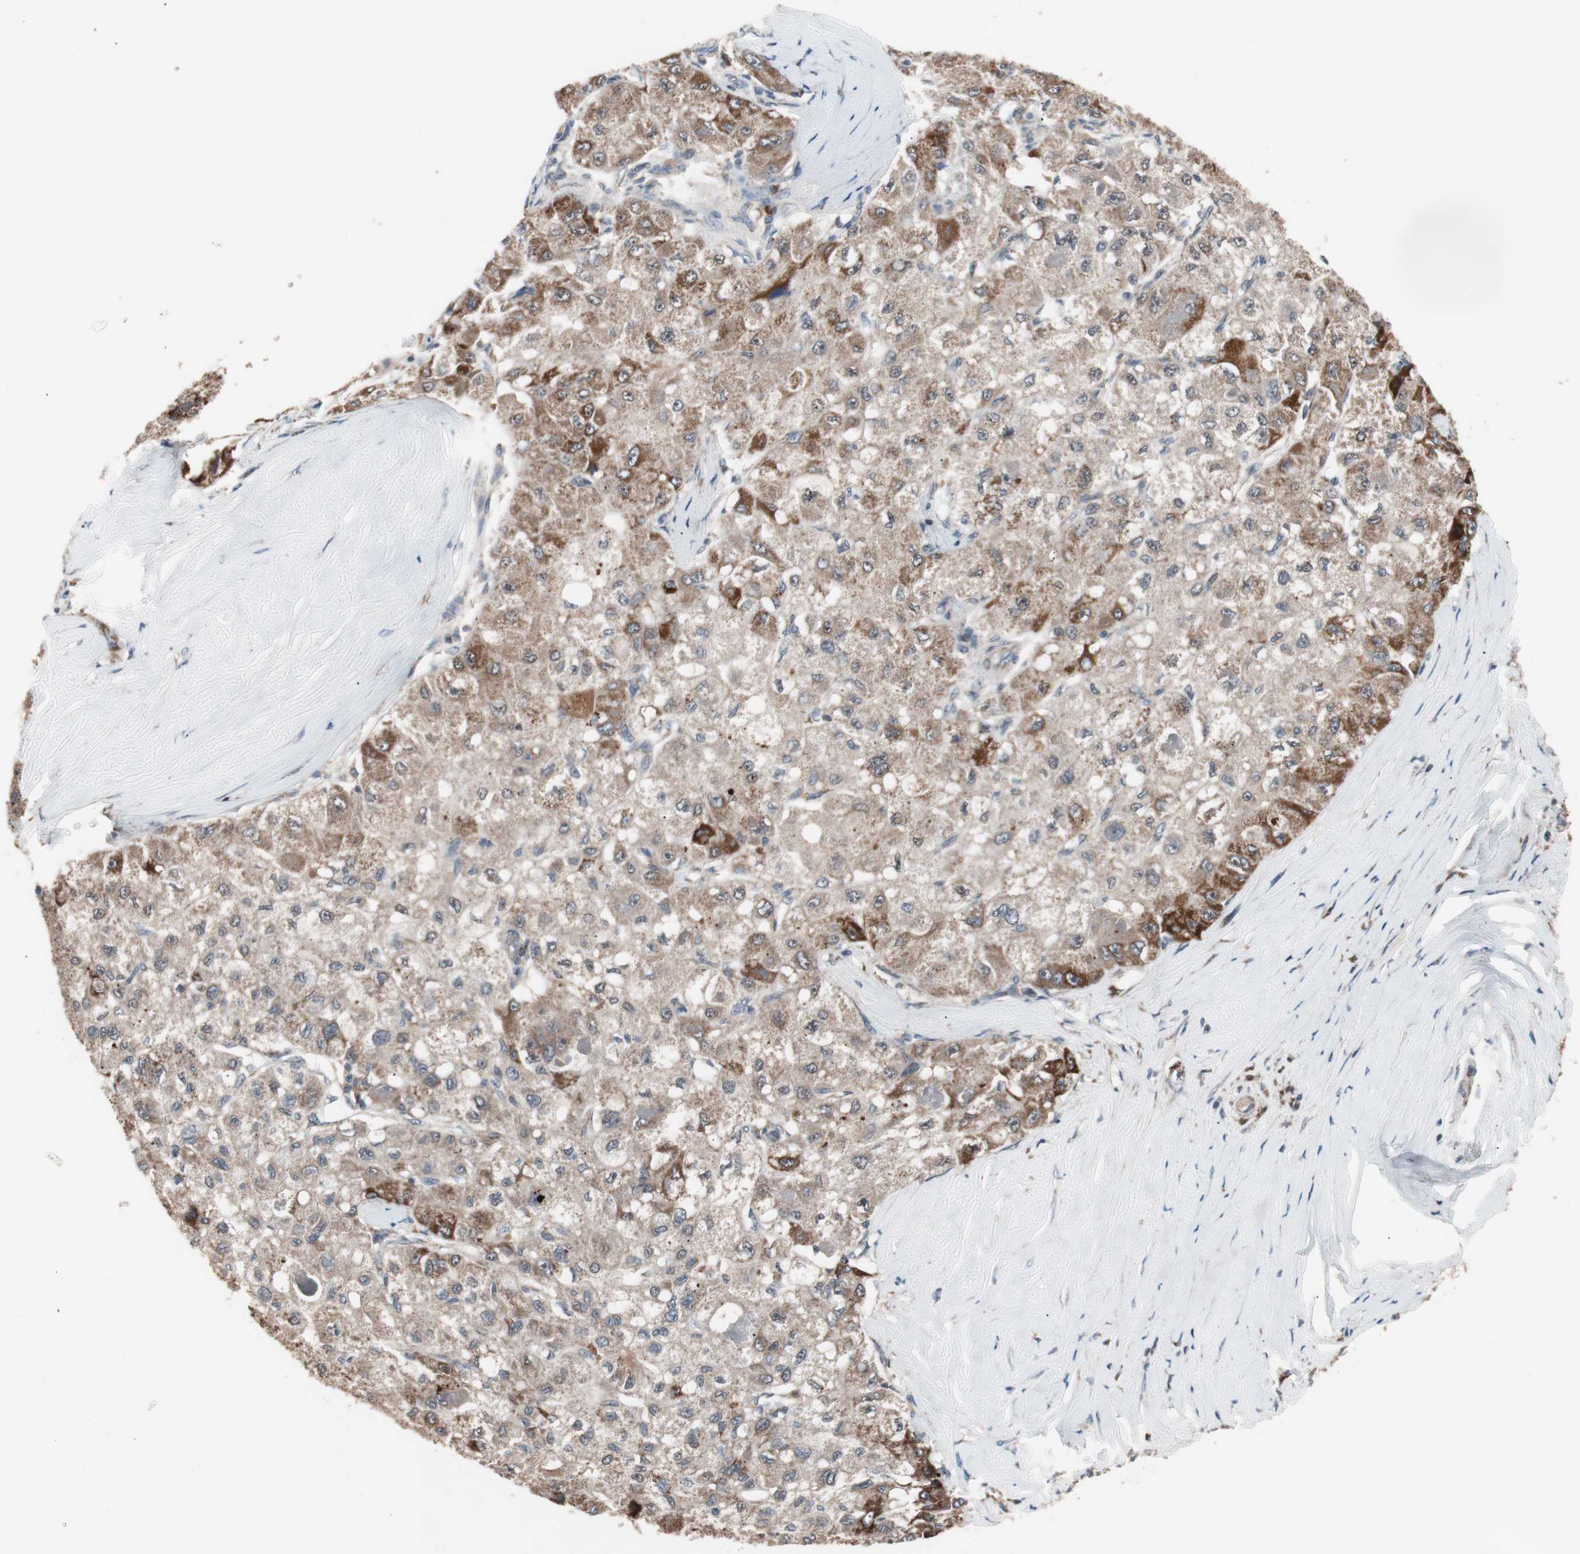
{"staining": {"intensity": "moderate", "quantity": ">75%", "location": "cytoplasmic/membranous"}, "tissue": "liver cancer", "cell_type": "Tumor cells", "image_type": "cancer", "snomed": [{"axis": "morphology", "description": "Carcinoma, Hepatocellular, NOS"}, {"axis": "topography", "description": "Liver"}], "caption": "Immunohistochemical staining of human liver cancer exhibits medium levels of moderate cytoplasmic/membranous expression in about >75% of tumor cells. (DAB (3,3'-diaminobenzidine) IHC, brown staining for protein, blue staining for nuclei).", "gene": "PITRM1", "patient": {"sex": "male", "age": 80}}